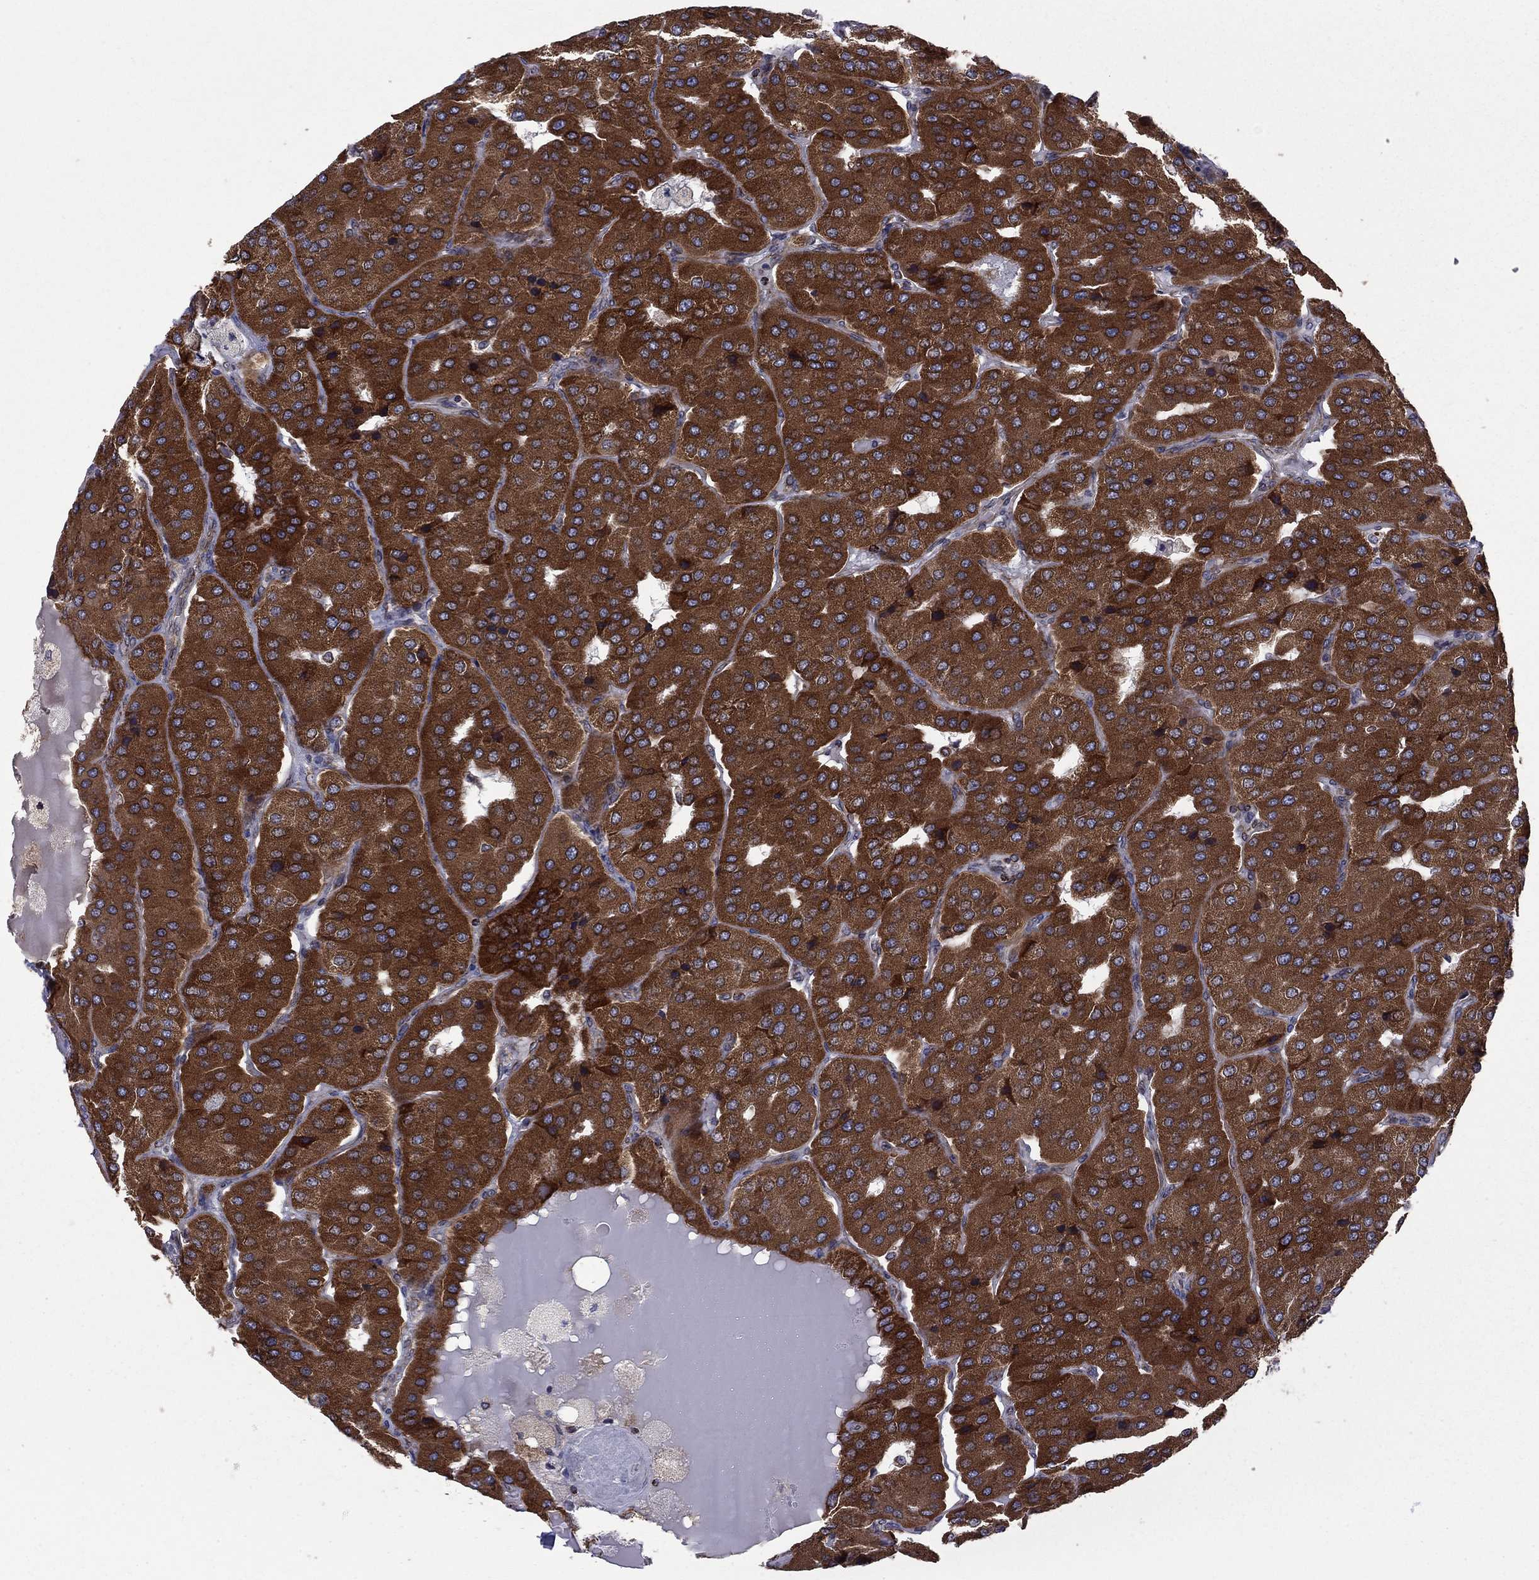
{"staining": {"intensity": "strong", "quantity": ">75%", "location": "cytoplasmic/membranous"}, "tissue": "parathyroid gland", "cell_type": "Glandular cells", "image_type": "normal", "snomed": [{"axis": "morphology", "description": "Normal tissue, NOS"}, {"axis": "morphology", "description": "Adenoma, NOS"}, {"axis": "topography", "description": "Parathyroid gland"}], "caption": "The image exhibits immunohistochemical staining of unremarkable parathyroid gland. There is strong cytoplasmic/membranous positivity is identified in approximately >75% of glandular cells.", "gene": "CLPTM1", "patient": {"sex": "female", "age": 86}}